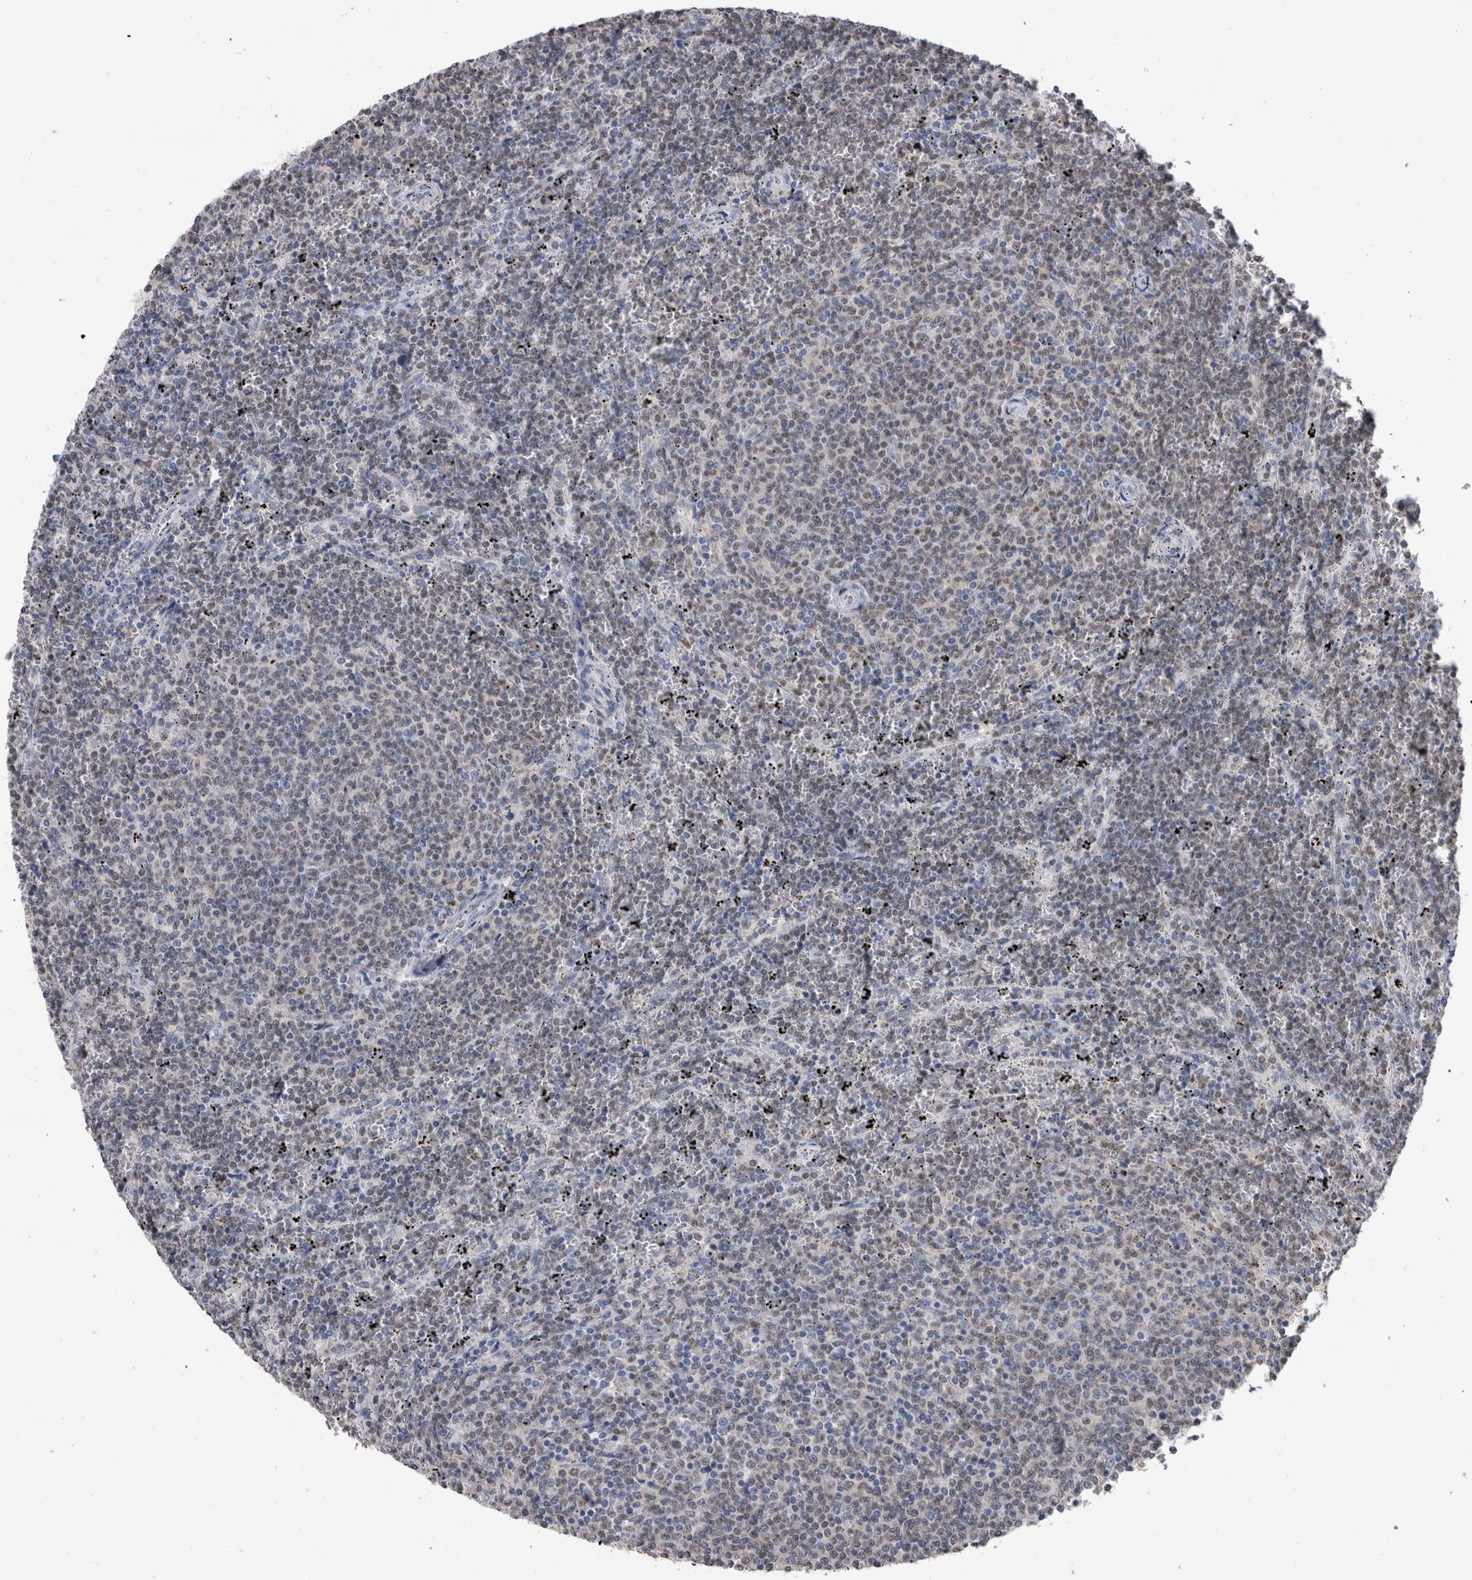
{"staining": {"intensity": "weak", "quantity": ">75%", "location": "nuclear"}, "tissue": "lymphoma", "cell_type": "Tumor cells", "image_type": "cancer", "snomed": [{"axis": "morphology", "description": "Malignant lymphoma, non-Hodgkin's type, Low grade"}, {"axis": "topography", "description": "Spleen"}], "caption": "Immunohistochemistry (IHC) staining of malignant lymphoma, non-Hodgkin's type (low-grade), which exhibits low levels of weak nuclear expression in about >75% of tumor cells indicating weak nuclear protein expression. The staining was performed using DAB (3,3'-diaminobenzidine) (brown) for protein detection and nuclei were counterstained in hematoxylin (blue).", "gene": "PAX5", "patient": {"sex": "female", "age": 50}}